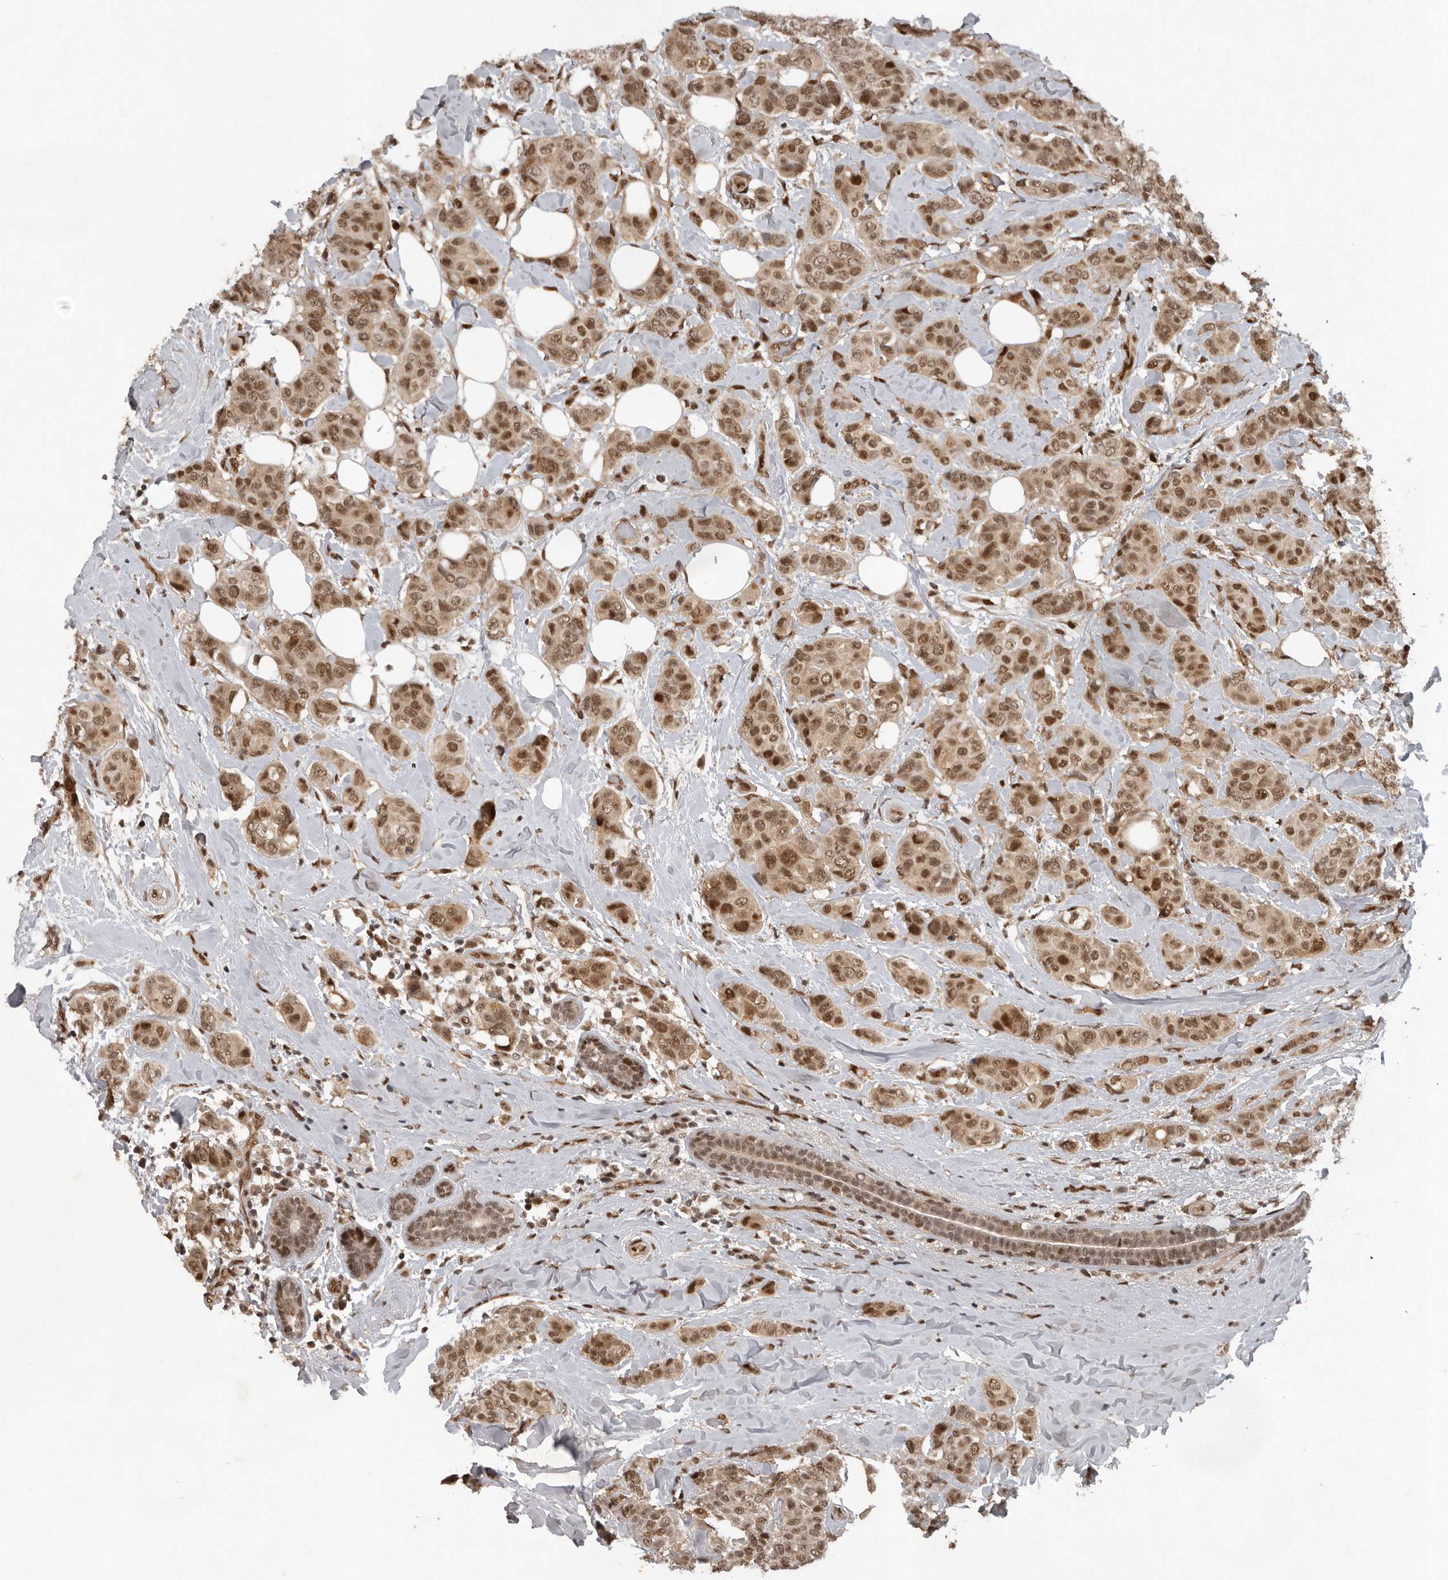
{"staining": {"intensity": "moderate", "quantity": ">75%", "location": "nuclear"}, "tissue": "breast cancer", "cell_type": "Tumor cells", "image_type": "cancer", "snomed": [{"axis": "morphology", "description": "Lobular carcinoma"}, {"axis": "topography", "description": "Breast"}], "caption": "Lobular carcinoma (breast) stained with a protein marker shows moderate staining in tumor cells.", "gene": "CDC27", "patient": {"sex": "female", "age": 51}}